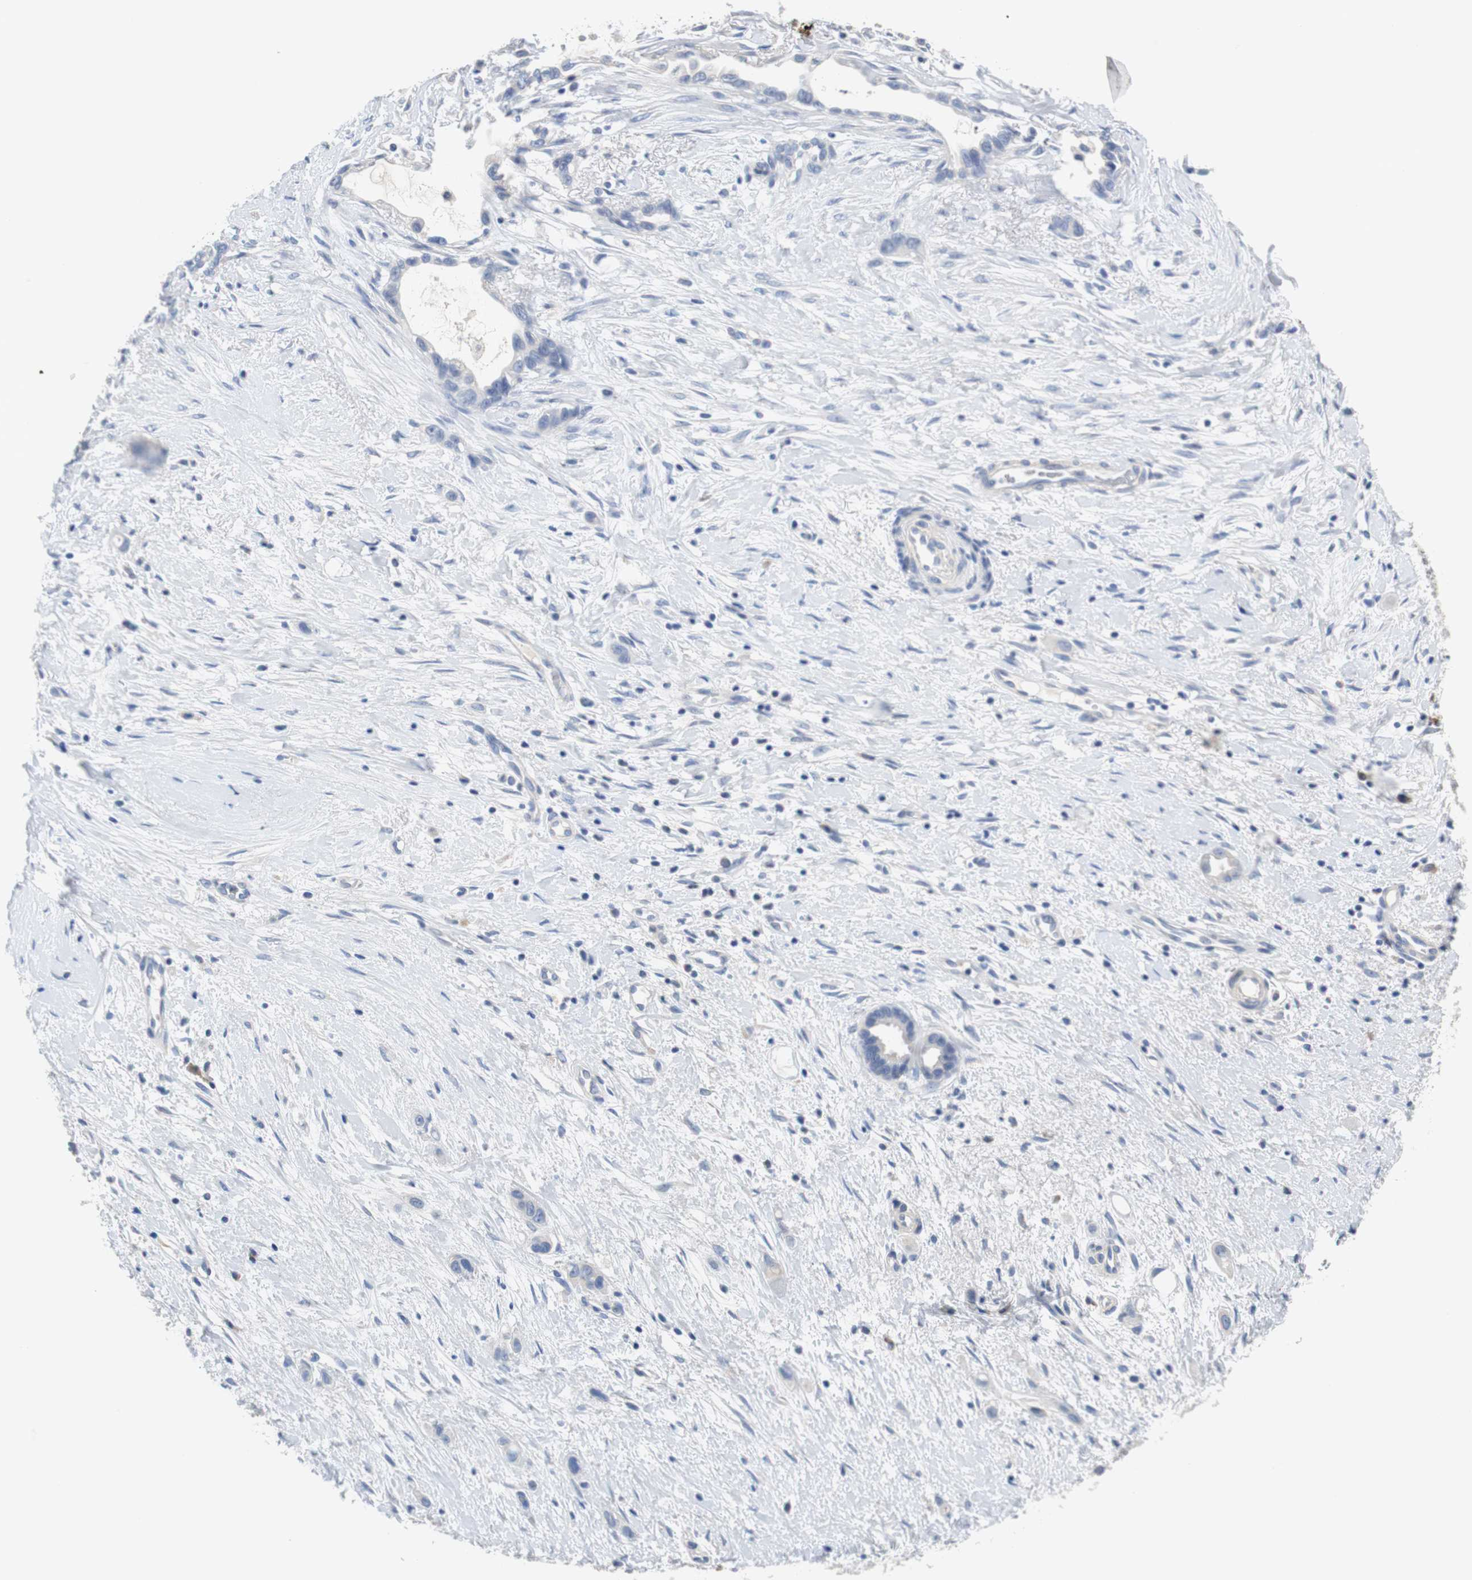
{"staining": {"intensity": "negative", "quantity": "none", "location": "none"}, "tissue": "liver cancer", "cell_type": "Tumor cells", "image_type": "cancer", "snomed": [{"axis": "morphology", "description": "Cholangiocarcinoma"}, {"axis": "topography", "description": "Liver"}], "caption": "Immunohistochemical staining of human liver cancer (cholangiocarcinoma) demonstrates no significant expression in tumor cells.", "gene": "PCK1", "patient": {"sex": "female", "age": 65}}